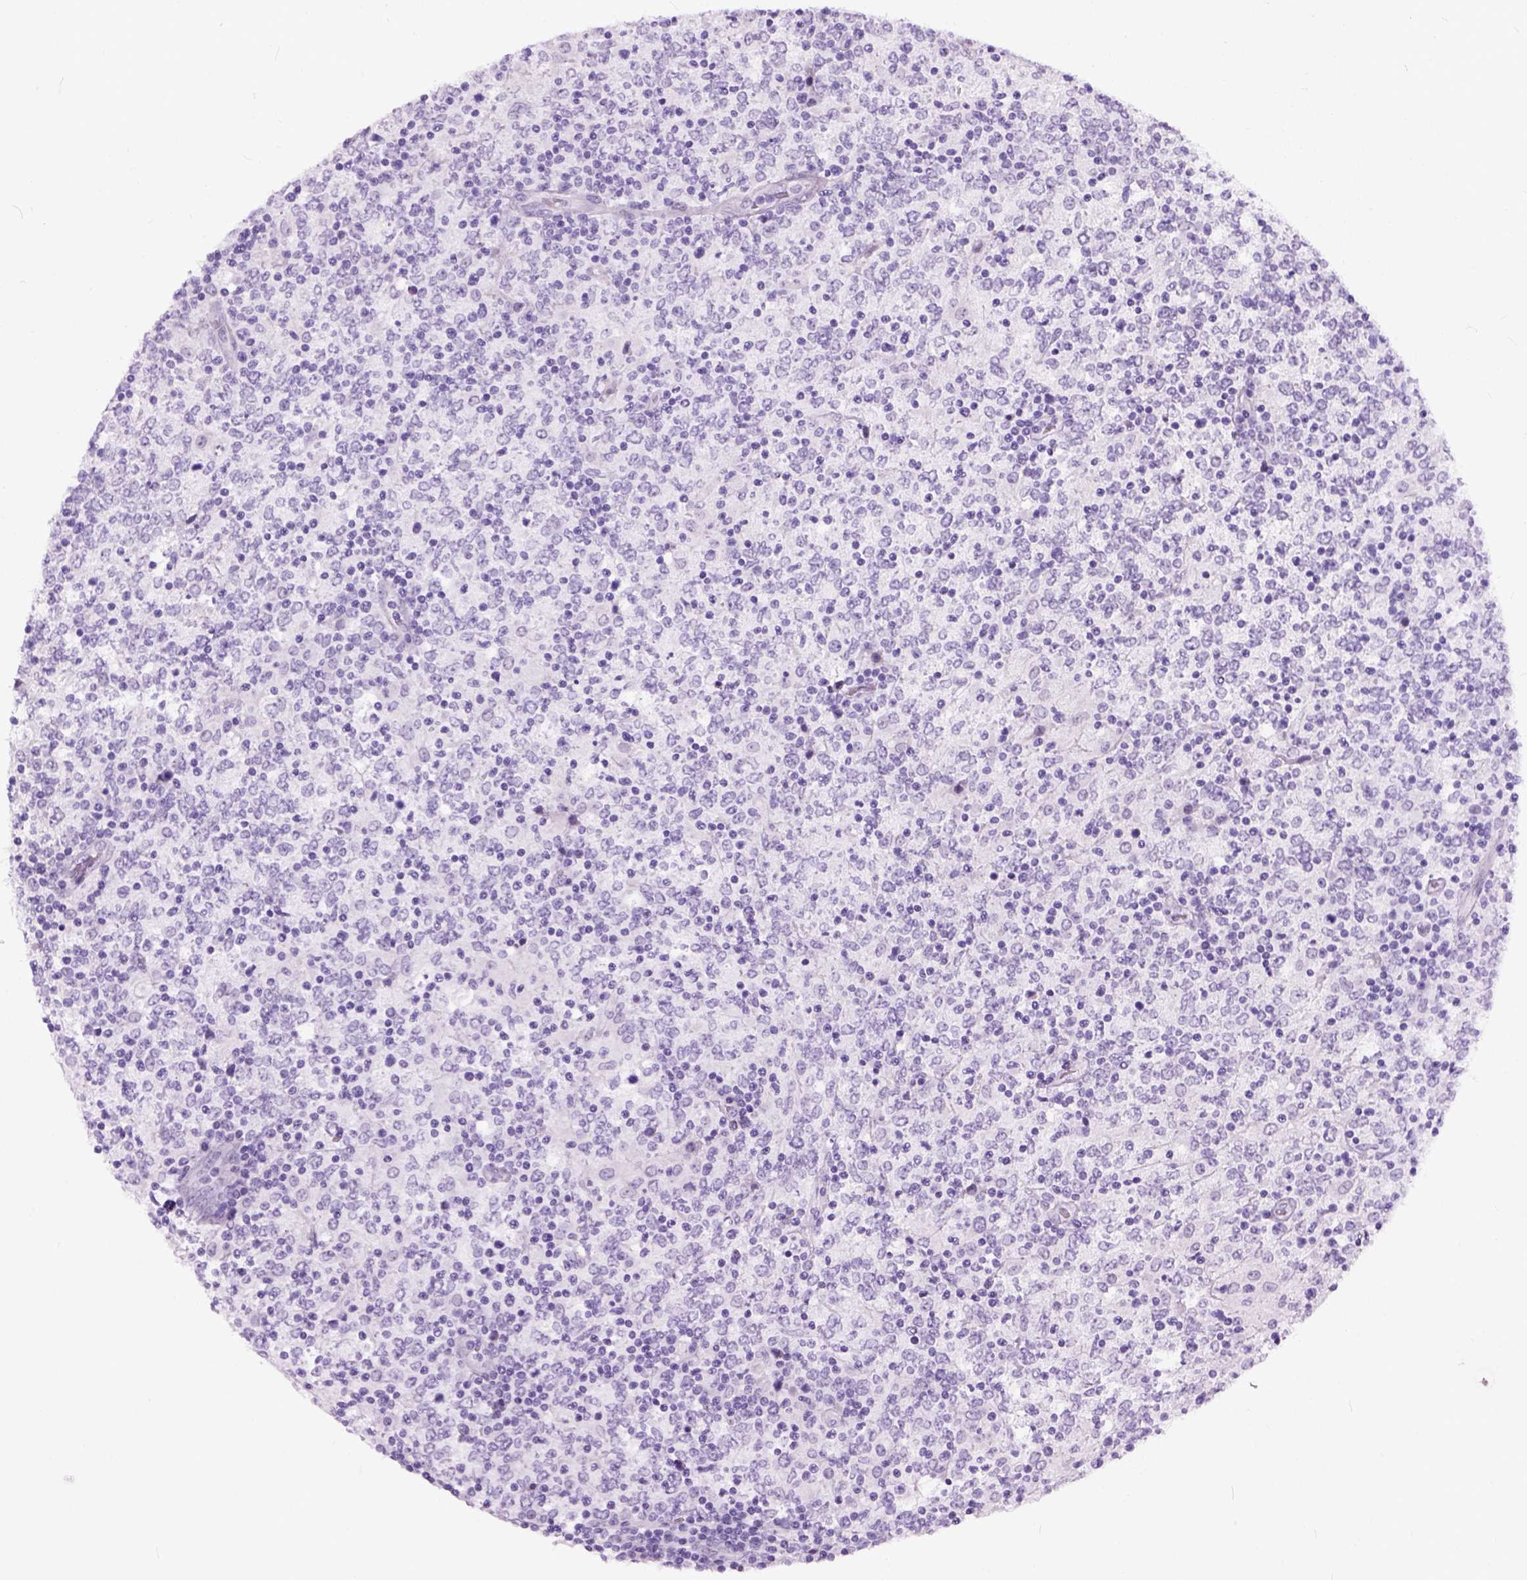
{"staining": {"intensity": "negative", "quantity": "none", "location": "none"}, "tissue": "lymphoma", "cell_type": "Tumor cells", "image_type": "cancer", "snomed": [{"axis": "morphology", "description": "Malignant lymphoma, non-Hodgkin's type, High grade"}, {"axis": "topography", "description": "Lymph node"}], "caption": "Immunohistochemistry (IHC) of human lymphoma reveals no positivity in tumor cells. (DAB (3,3'-diaminobenzidine) immunohistochemistry with hematoxylin counter stain).", "gene": "AXDND1", "patient": {"sex": "female", "age": 84}}